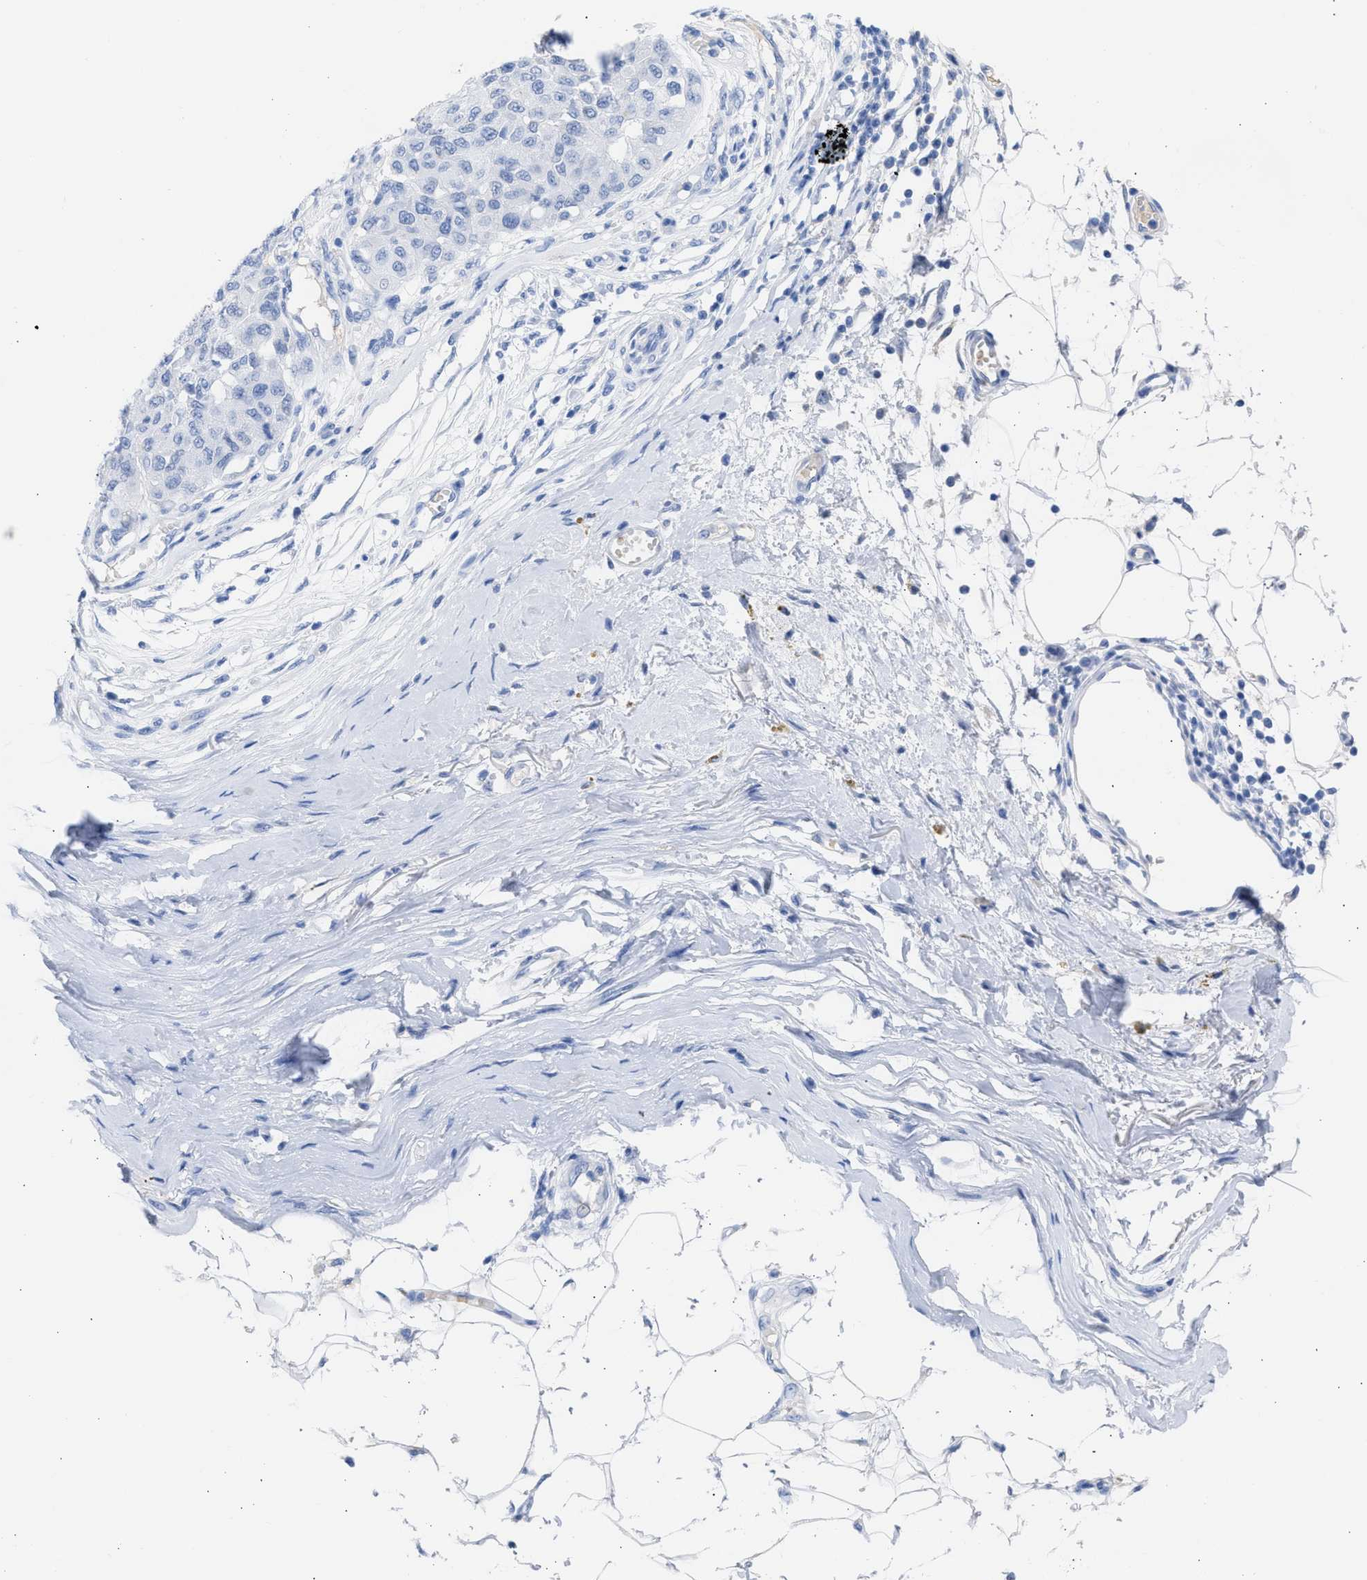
{"staining": {"intensity": "negative", "quantity": "none", "location": "none"}, "tissue": "melanoma", "cell_type": "Tumor cells", "image_type": "cancer", "snomed": [{"axis": "morphology", "description": "Normal tissue, NOS"}, {"axis": "morphology", "description": "Malignant melanoma, NOS"}, {"axis": "topography", "description": "Skin"}], "caption": "This photomicrograph is of melanoma stained with immunohistochemistry to label a protein in brown with the nuclei are counter-stained blue. There is no staining in tumor cells.", "gene": "RSPH1", "patient": {"sex": "male", "age": 62}}